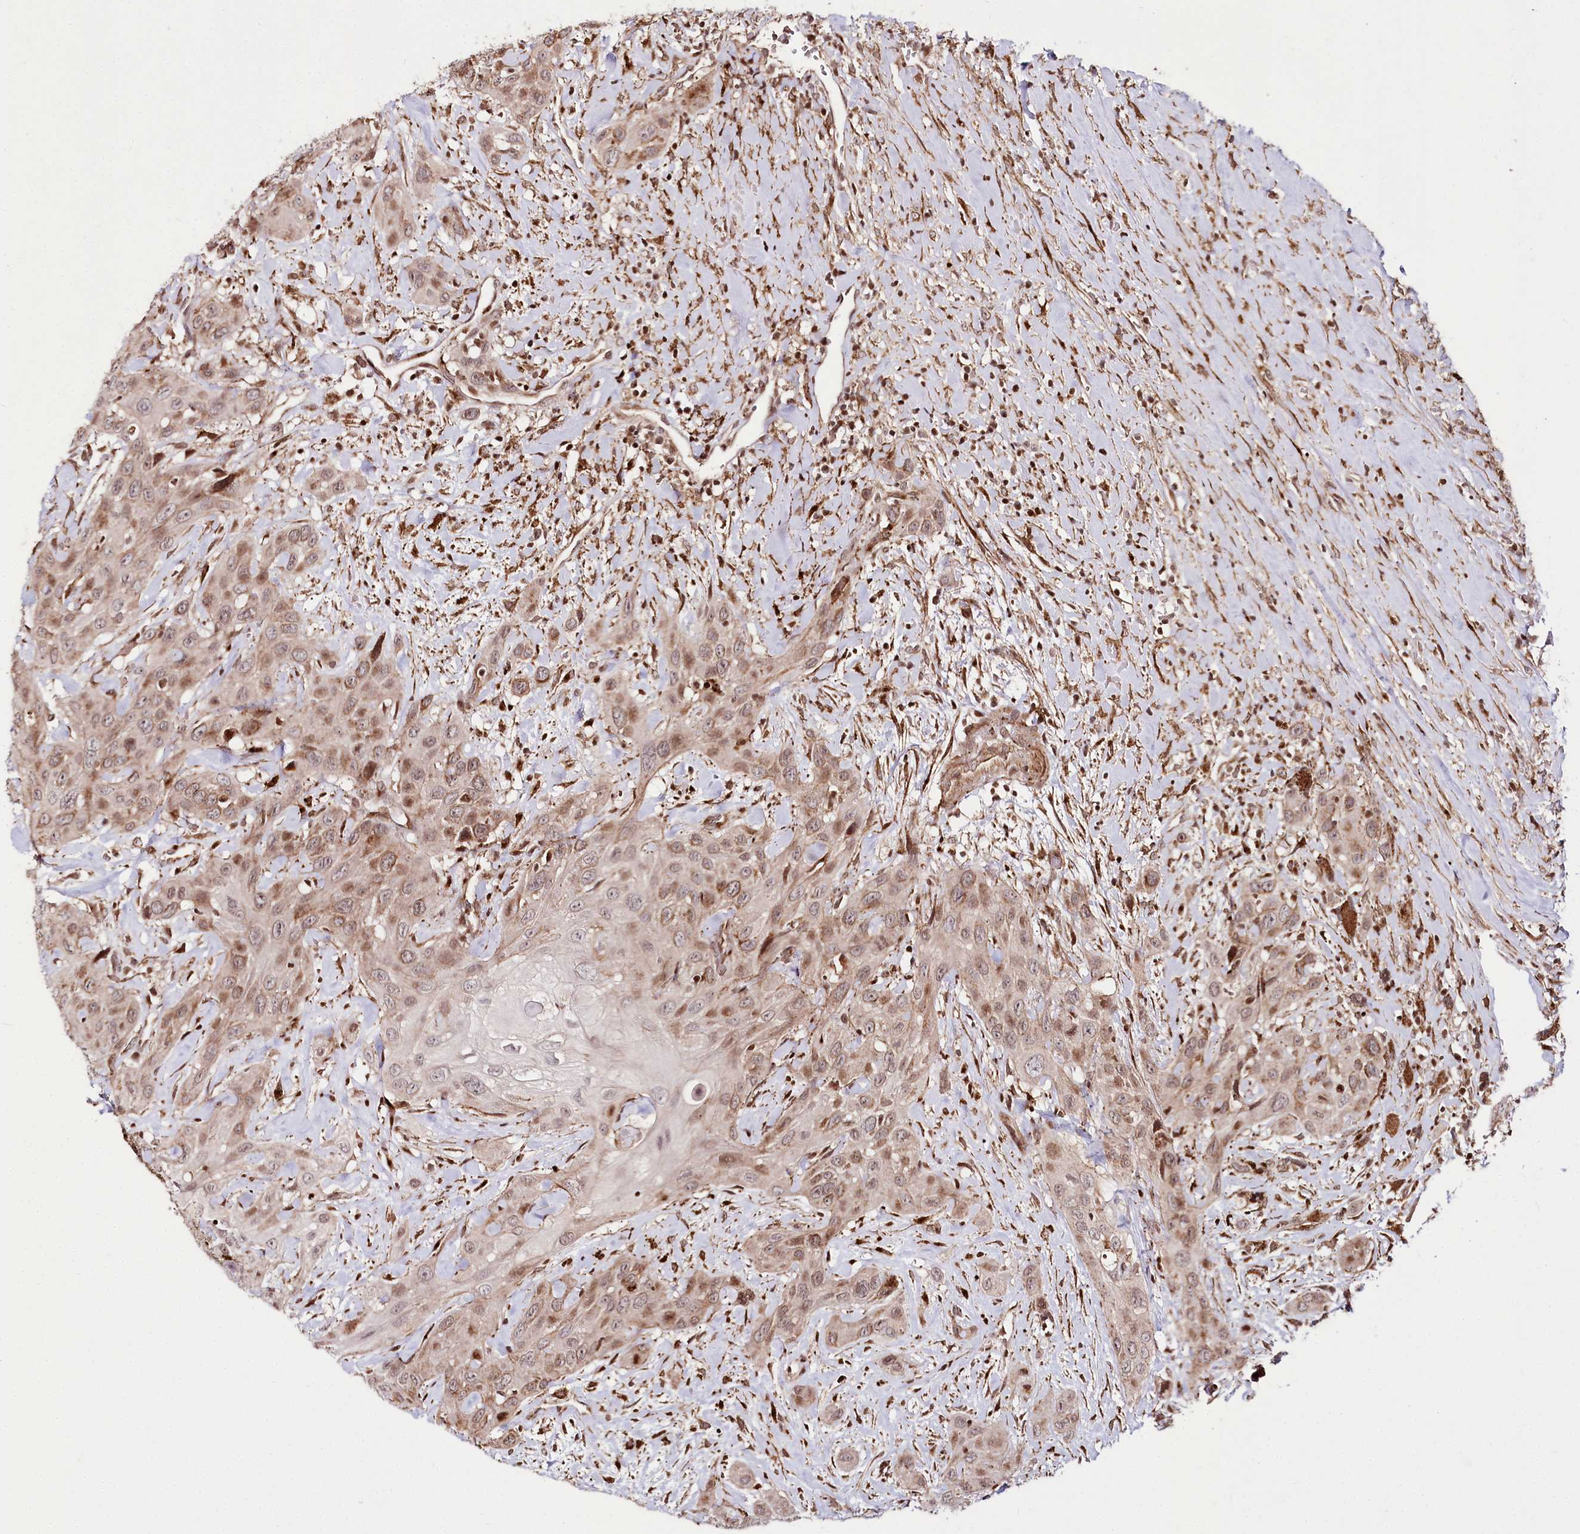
{"staining": {"intensity": "weak", "quantity": "25%-75%", "location": "cytoplasmic/membranous,nuclear"}, "tissue": "head and neck cancer", "cell_type": "Tumor cells", "image_type": "cancer", "snomed": [{"axis": "morphology", "description": "Squamous cell carcinoma, NOS"}, {"axis": "topography", "description": "Head-Neck"}], "caption": "This micrograph shows IHC staining of human head and neck cancer (squamous cell carcinoma), with low weak cytoplasmic/membranous and nuclear positivity in about 25%-75% of tumor cells.", "gene": "HOXC8", "patient": {"sex": "male", "age": 81}}